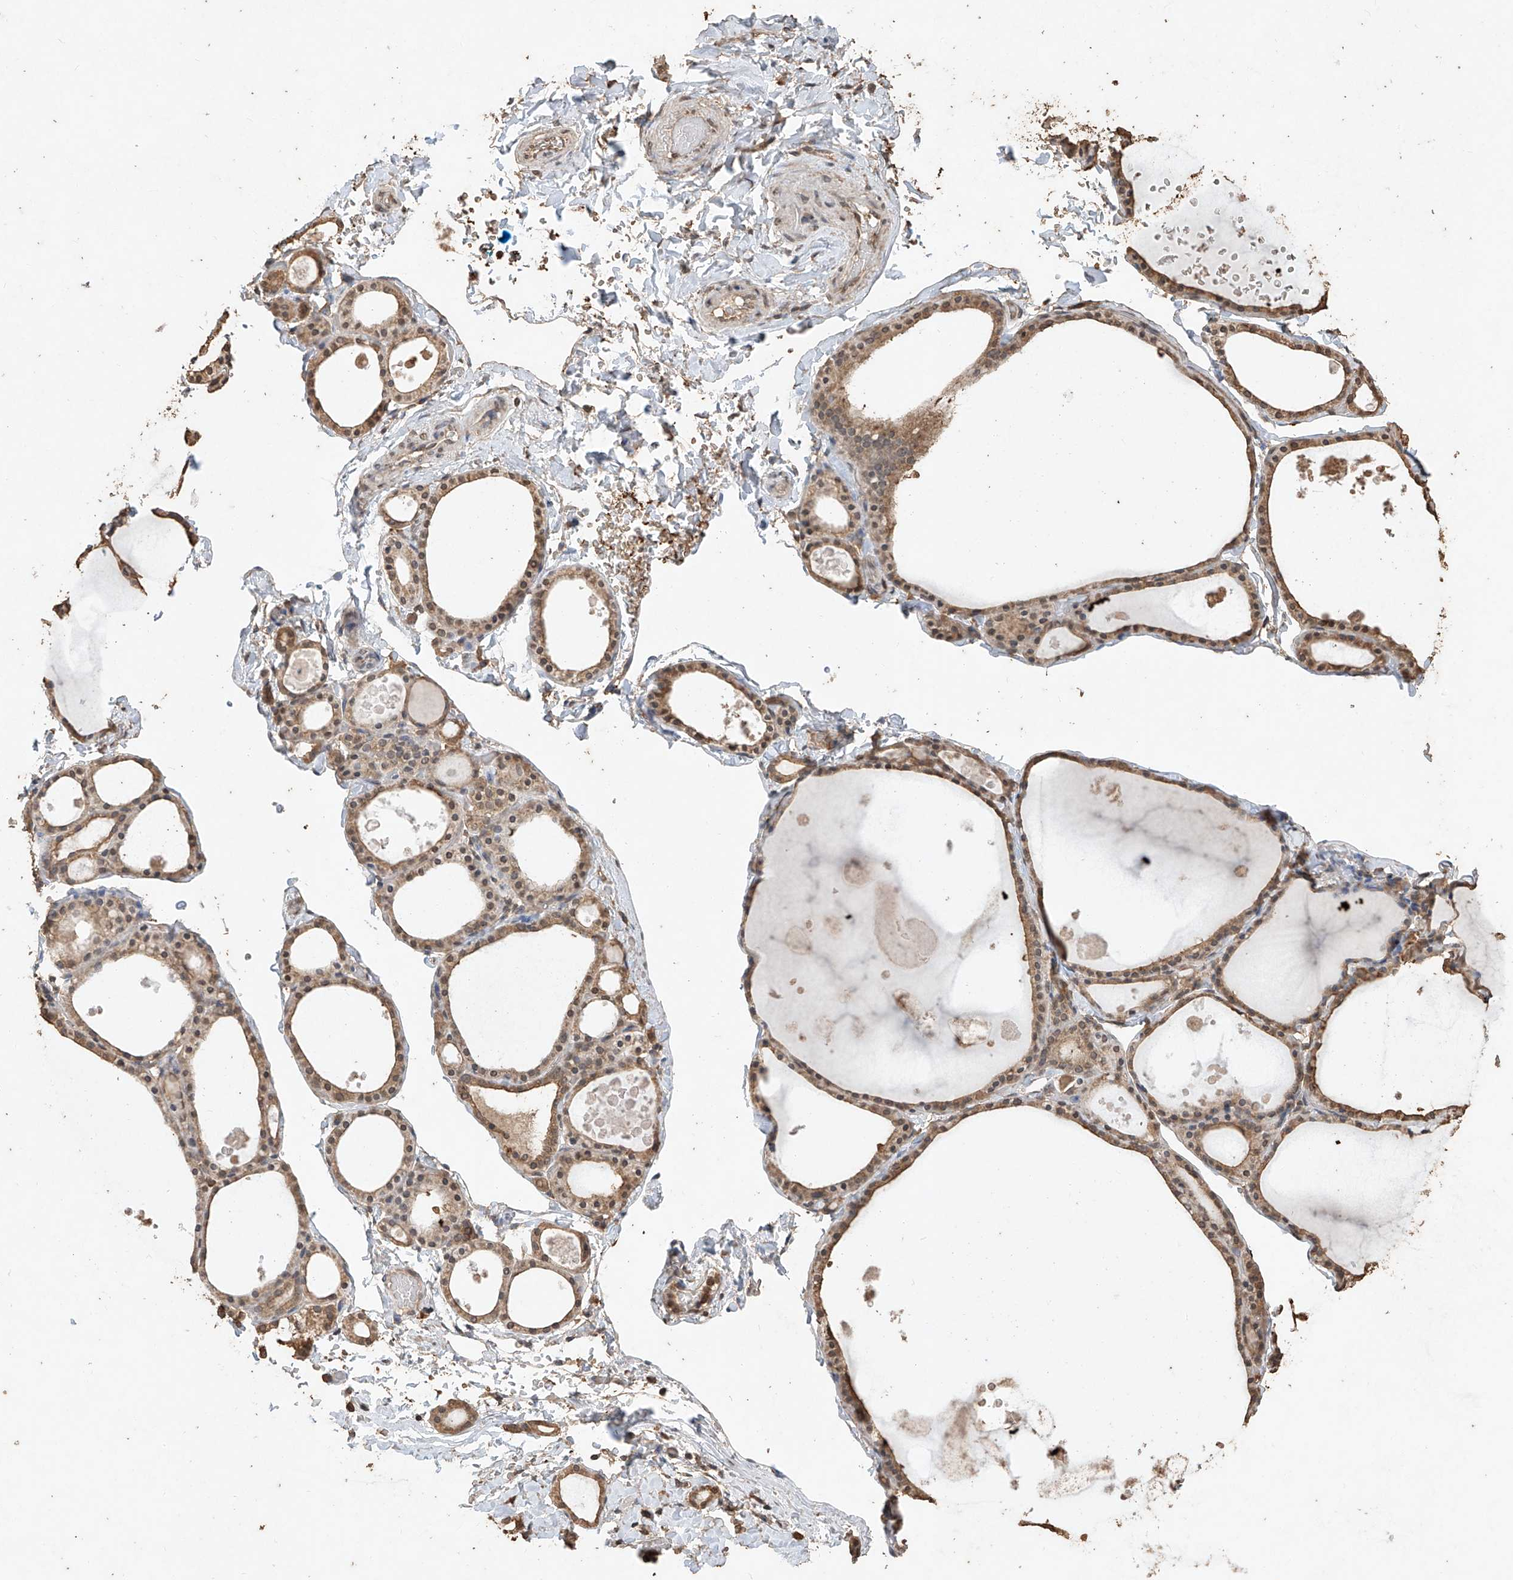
{"staining": {"intensity": "moderate", "quantity": ">75%", "location": "cytoplasmic/membranous"}, "tissue": "thyroid gland", "cell_type": "Glandular cells", "image_type": "normal", "snomed": [{"axis": "morphology", "description": "Normal tissue, NOS"}, {"axis": "topography", "description": "Thyroid gland"}], "caption": "Brown immunohistochemical staining in normal thyroid gland exhibits moderate cytoplasmic/membranous expression in about >75% of glandular cells. Immunohistochemistry (ihc) stains the protein in brown and the nuclei are stained blue.", "gene": "ELOVL1", "patient": {"sex": "male", "age": 56}}